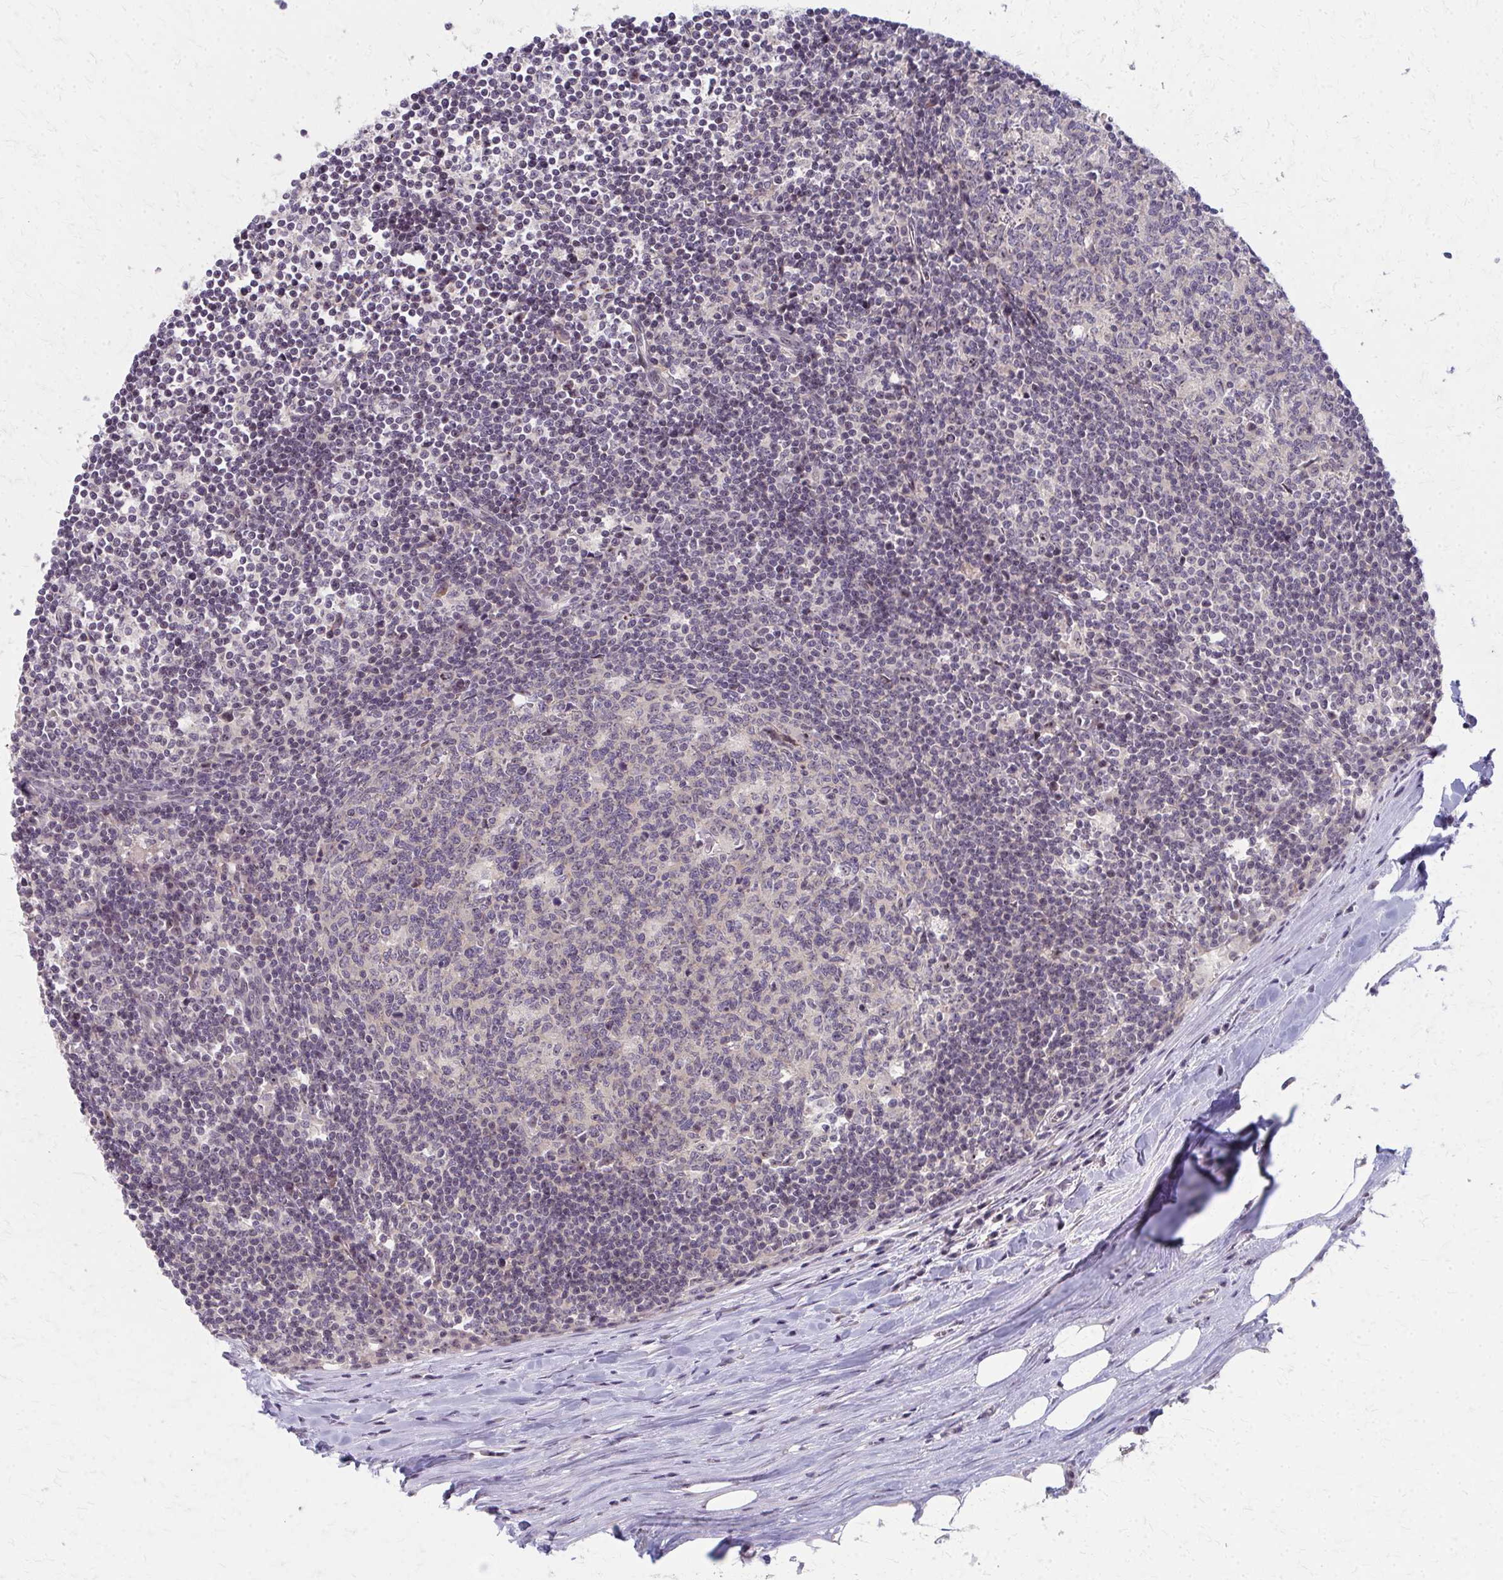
{"staining": {"intensity": "weak", "quantity": "<25%", "location": "nuclear"}, "tissue": "lymph node", "cell_type": "Germinal center cells", "image_type": "normal", "snomed": [{"axis": "morphology", "description": "Normal tissue, NOS"}, {"axis": "topography", "description": "Lymph node"}], "caption": "Germinal center cells show no significant protein staining in benign lymph node. (DAB (3,3'-diaminobenzidine) immunohistochemistry with hematoxylin counter stain).", "gene": "NUDT16", "patient": {"sex": "male", "age": 67}}